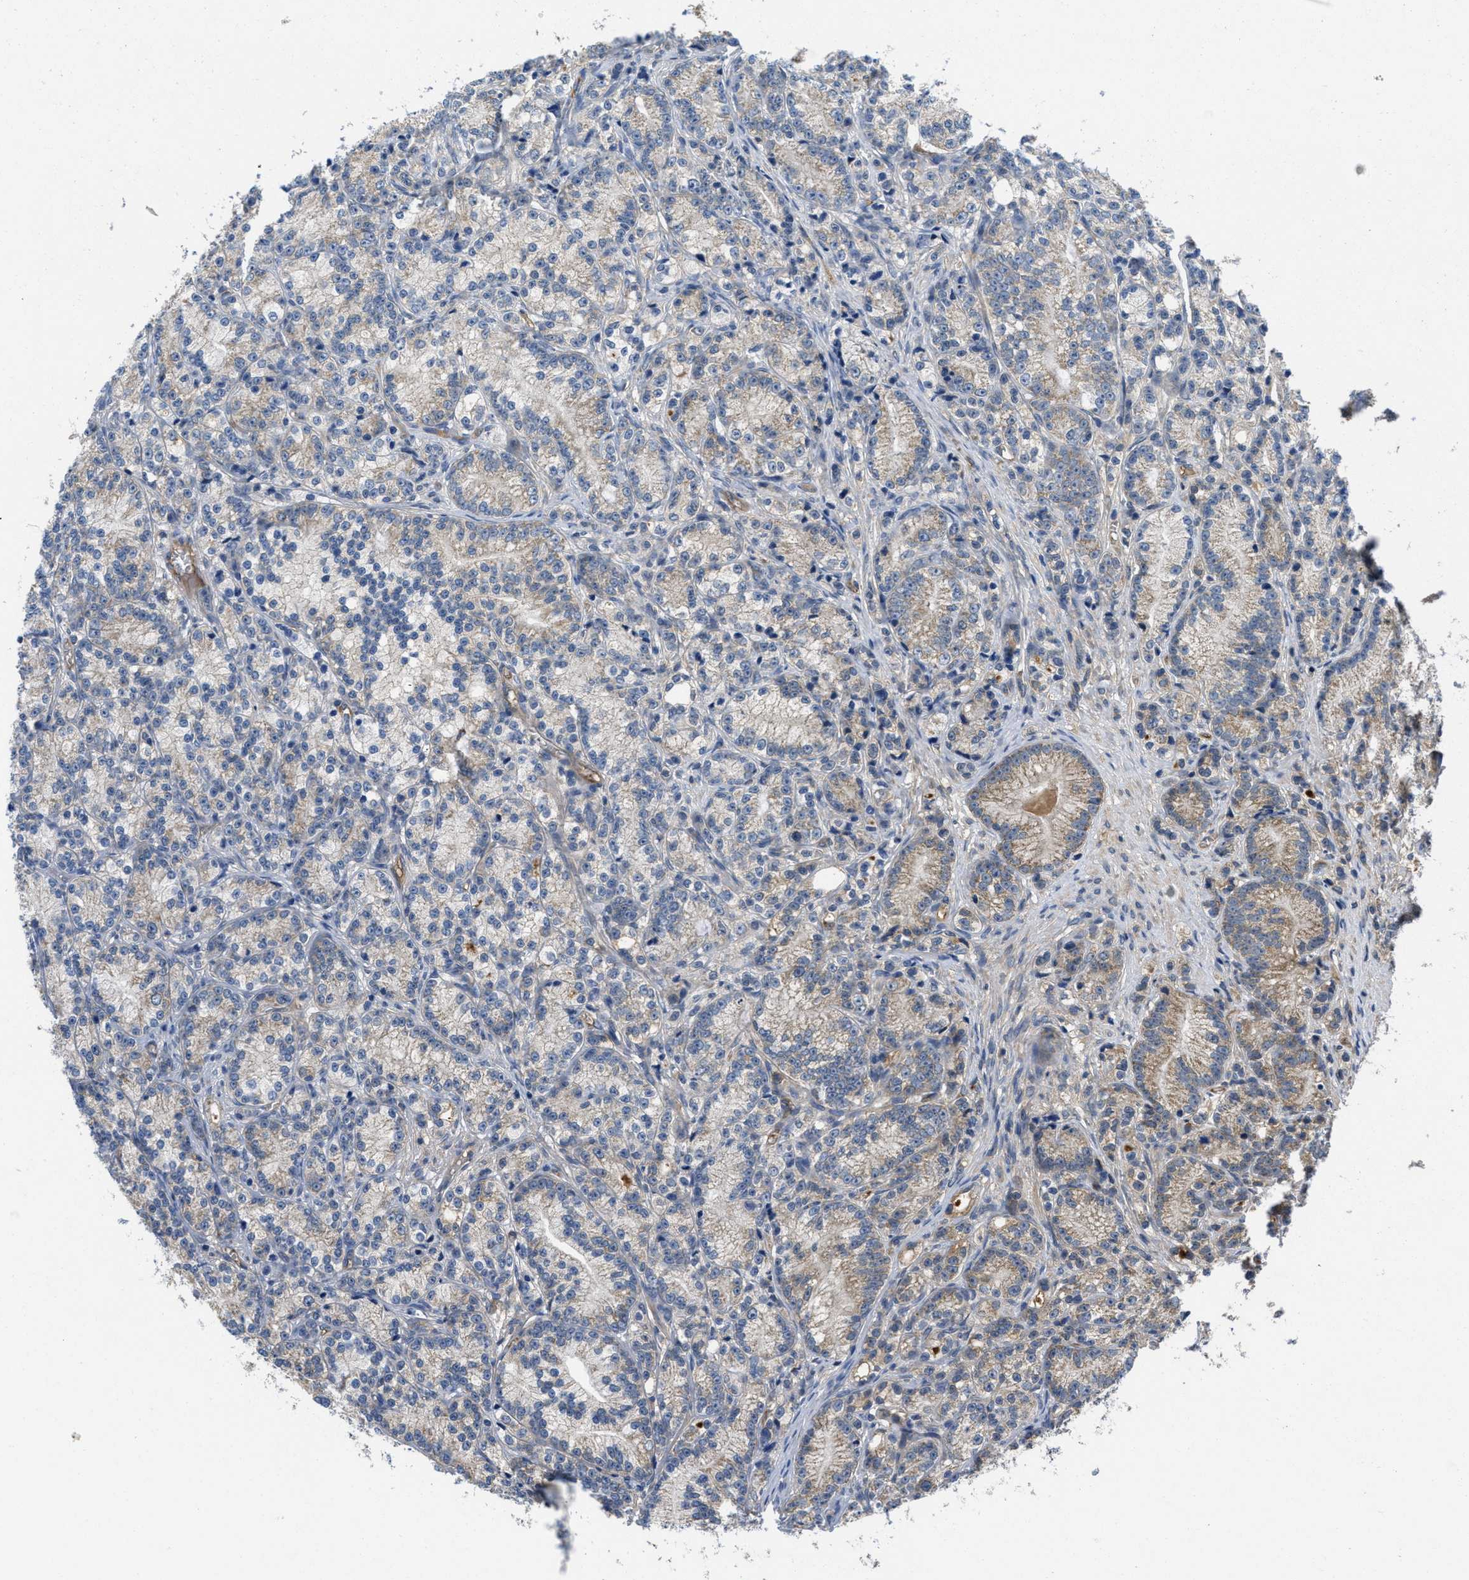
{"staining": {"intensity": "weak", "quantity": "25%-75%", "location": "cytoplasmic/membranous"}, "tissue": "prostate cancer", "cell_type": "Tumor cells", "image_type": "cancer", "snomed": [{"axis": "morphology", "description": "Adenocarcinoma, Low grade"}, {"axis": "topography", "description": "Prostate"}], "caption": "Immunohistochemical staining of human prostate cancer exhibits low levels of weak cytoplasmic/membranous expression in approximately 25%-75% of tumor cells.", "gene": "GALK1", "patient": {"sex": "male", "age": 89}}